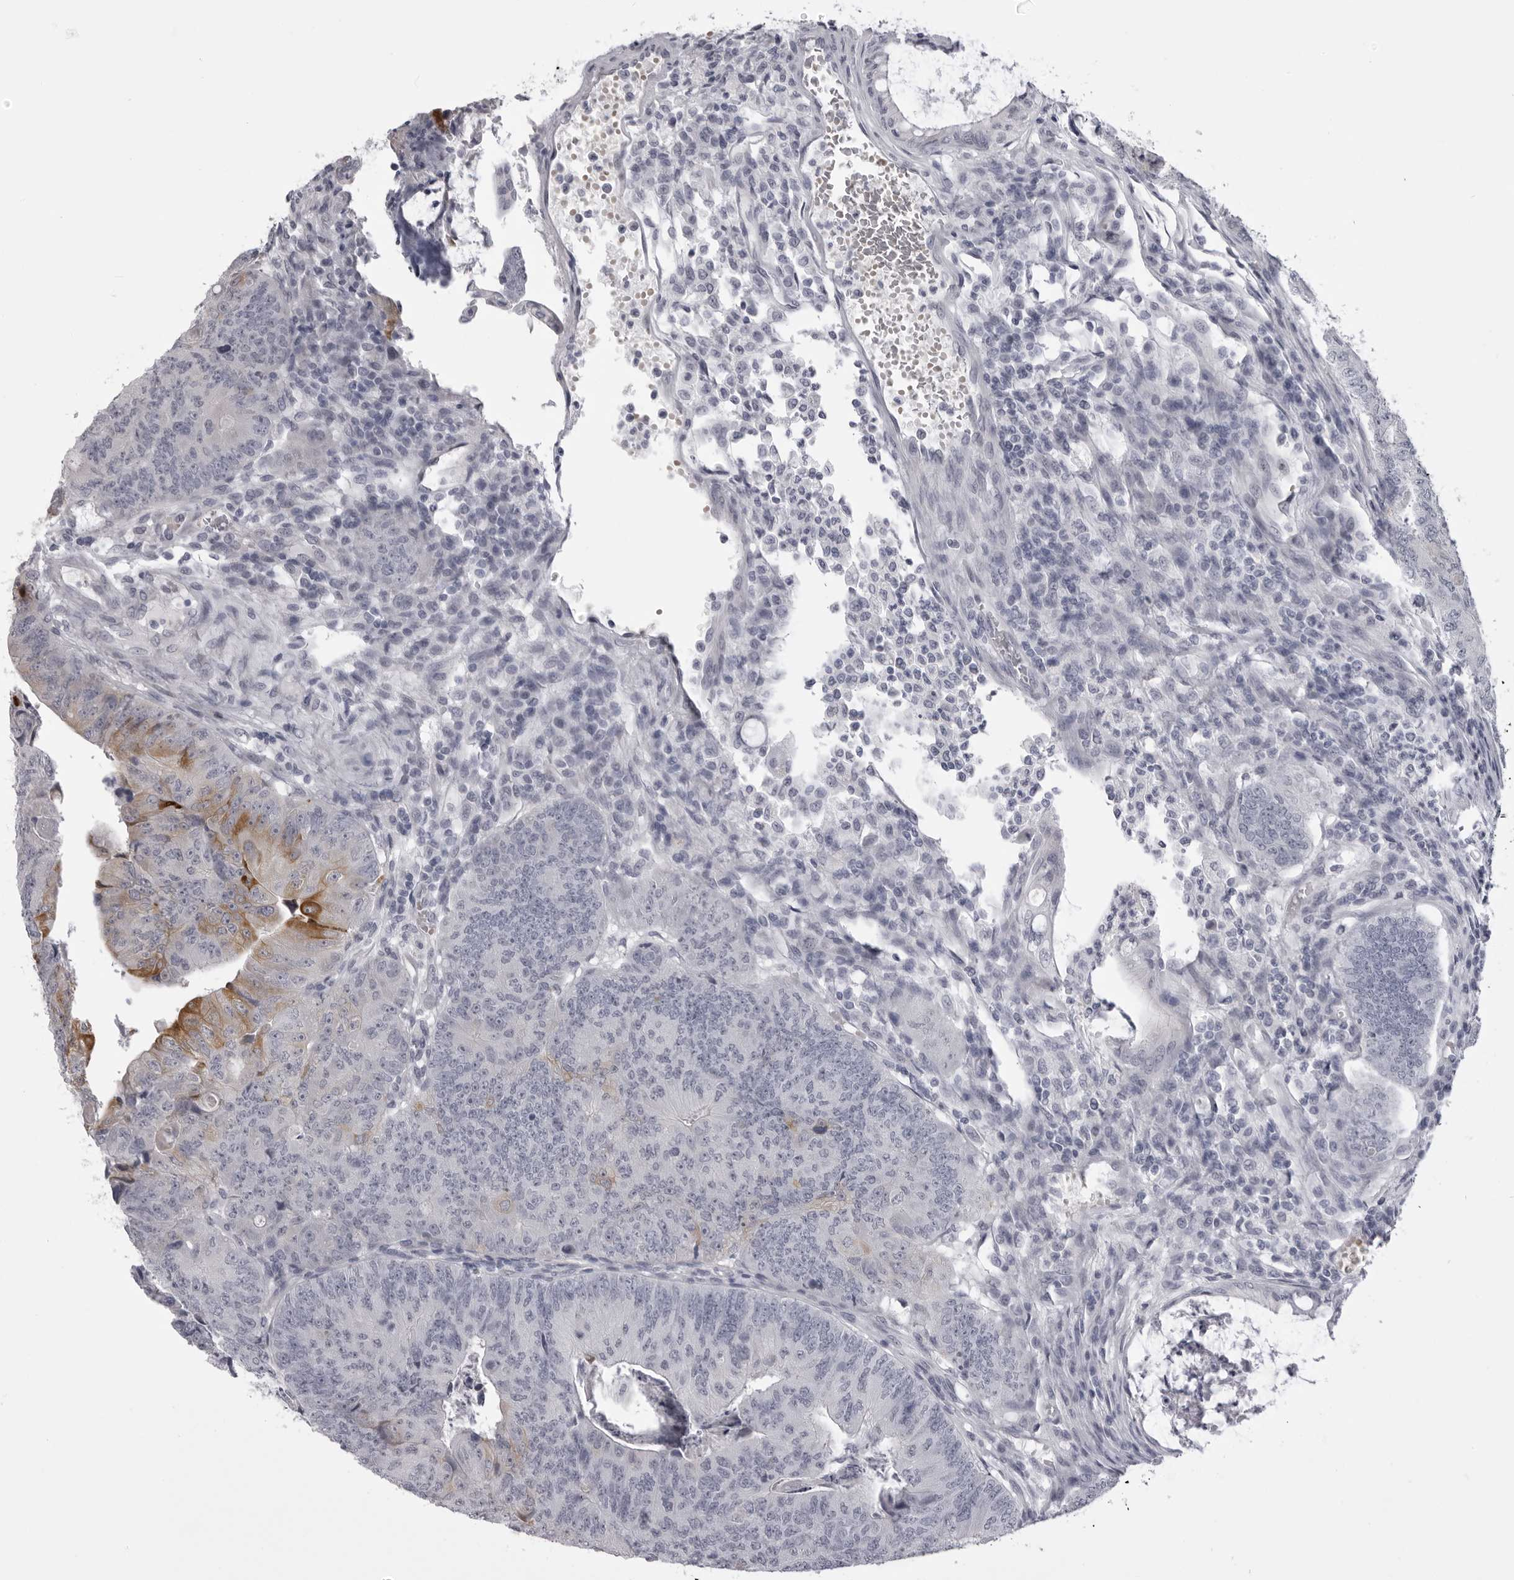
{"staining": {"intensity": "moderate", "quantity": "<25%", "location": "cytoplasmic/membranous"}, "tissue": "colorectal cancer", "cell_type": "Tumor cells", "image_type": "cancer", "snomed": [{"axis": "morphology", "description": "Adenocarcinoma, NOS"}, {"axis": "topography", "description": "Colon"}], "caption": "Moderate cytoplasmic/membranous expression is seen in approximately <25% of tumor cells in adenocarcinoma (colorectal). The staining was performed using DAB (3,3'-diaminobenzidine) to visualize the protein expression in brown, while the nuclei were stained in blue with hematoxylin (Magnification: 20x).", "gene": "EPHA10", "patient": {"sex": "female", "age": 67}}